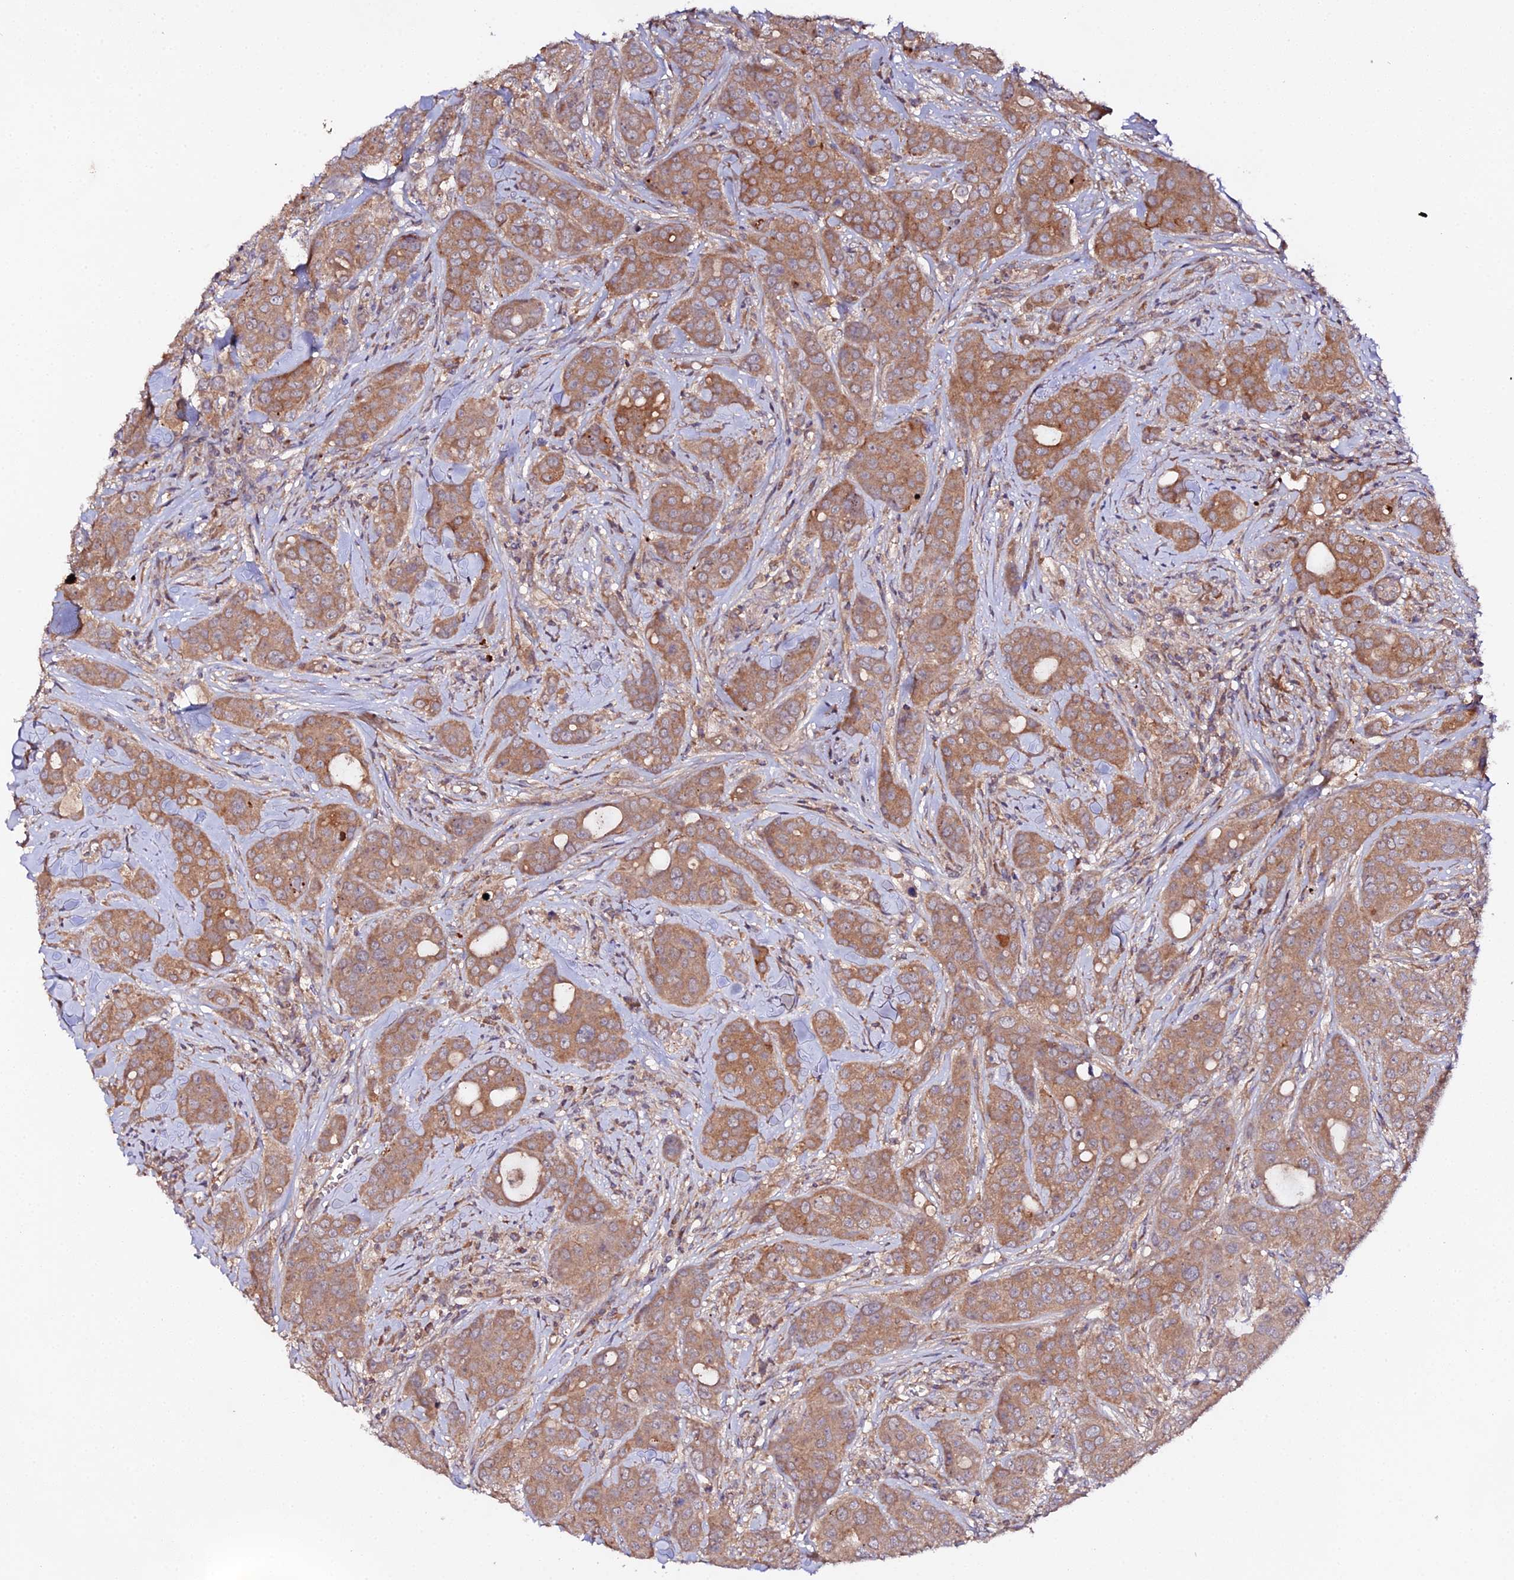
{"staining": {"intensity": "moderate", "quantity": ">75%", "location": "cytoplasmic/membranous"}, "tissue": "breast cancer", "cell_type": "Tumor cells", "image_type": "cancer", "snomed": [{"axis": "morphology", "description": "Duct carcinoma"}, {"axis": "topography", "description": "Breast"}], "caption": "This is an image of IHC staining of breast cancer (intraductal carcinoma), which shows moderate expression in the cytoplasmic/membranous of tumor cells.", "gene": "TRIM26", "patient": {"sex": "female", "age": 43}}